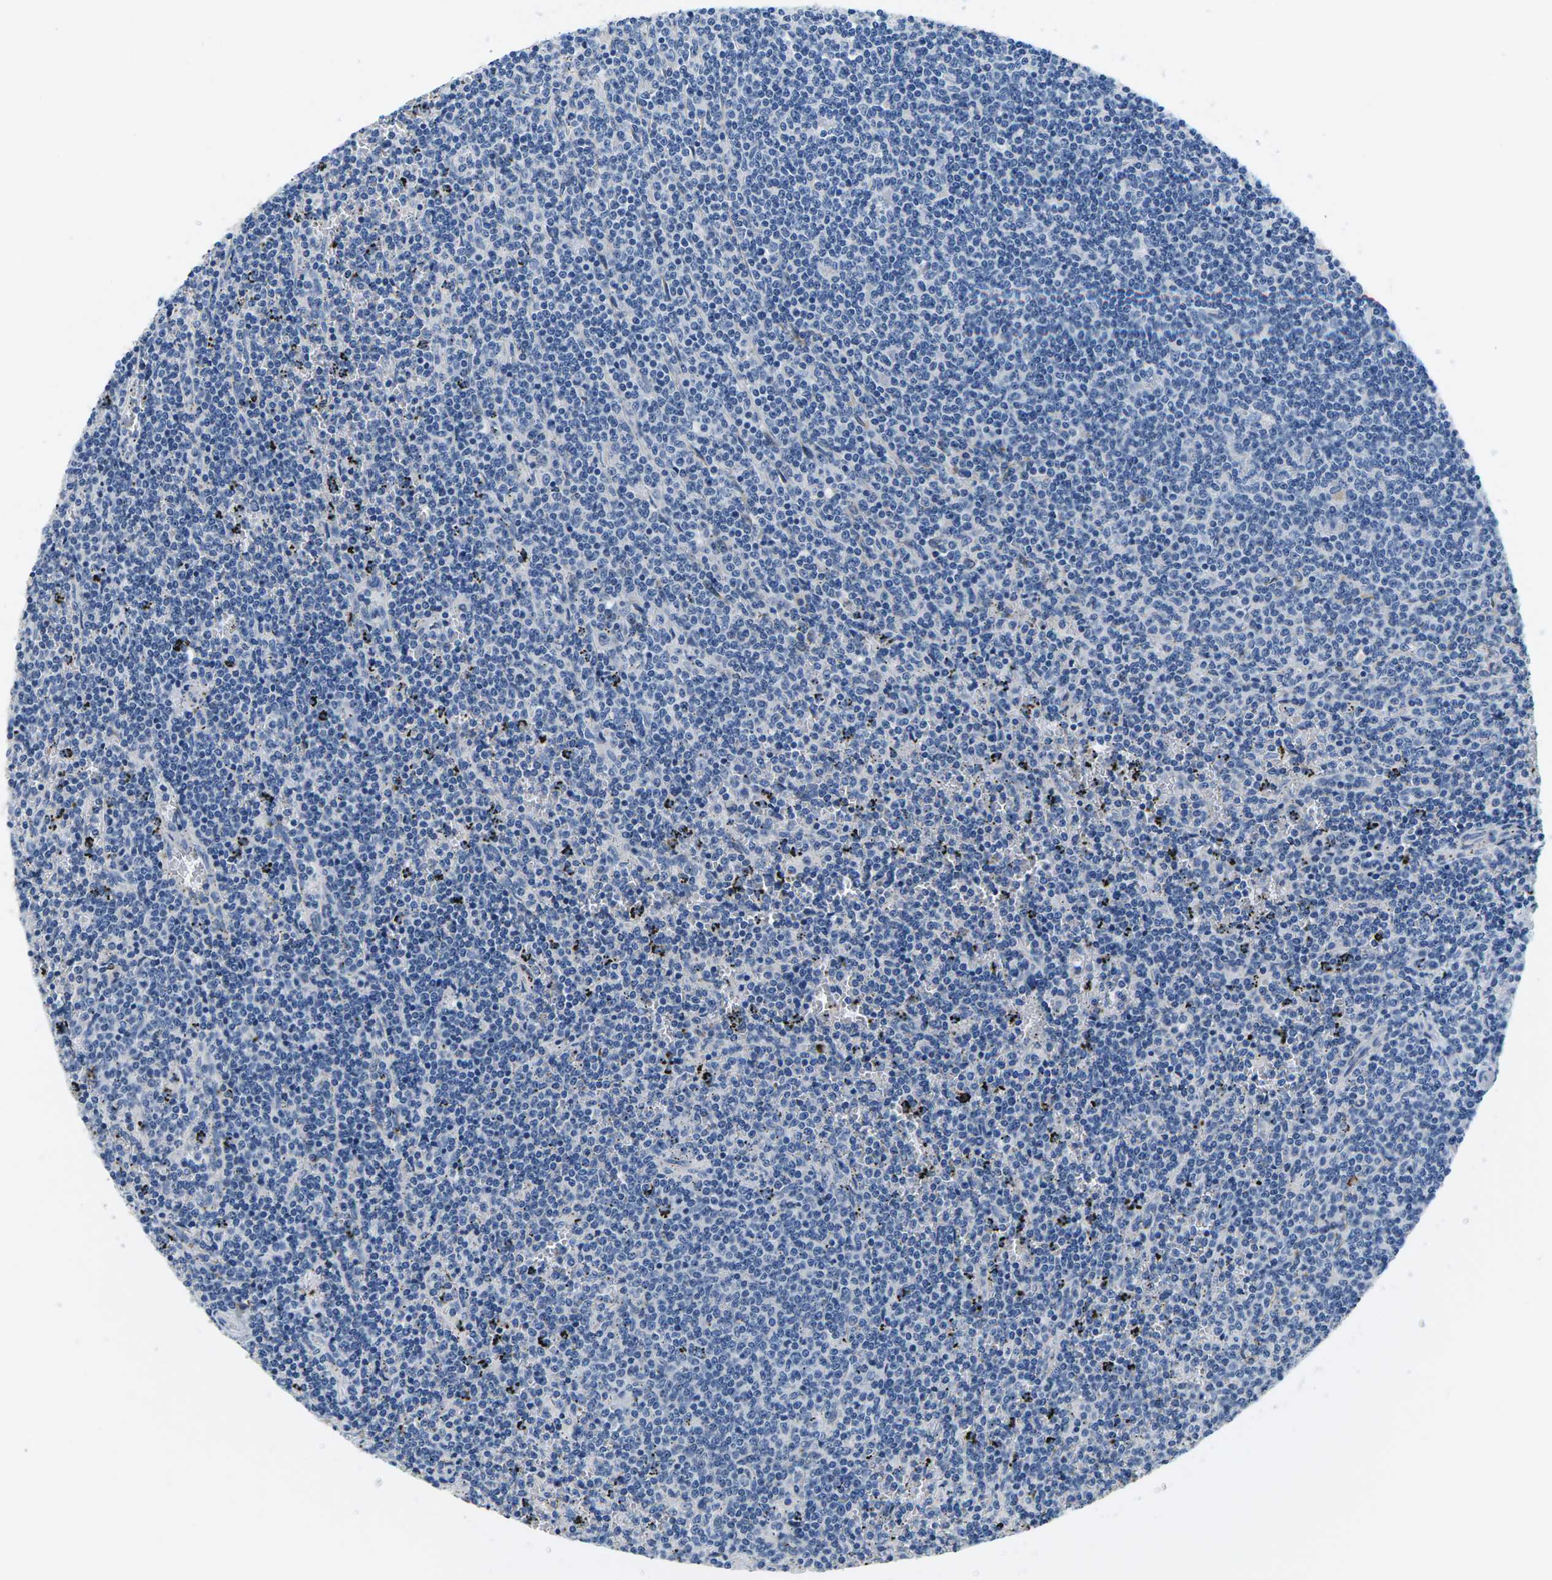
{"staining": {"intensity": "negative", "quantity": "none", "location": "none"}, "tissue": "lymphoma", "cell_type": "Tumor cells", "image_type": "cancer", "snomed": [{"axis": "morphology", "description": "Malignant lymphoma, non-Hodgkin's type, Low grade"}, {"axis": "topography", "description": "Spleen"}], "caption": "A high-resolution histopathology image shows IHC staining of lymphoma, which displays no significant expression in tumor cells.", "gene": "TSPAN2", "patient": {"sex": "female", "age": 50}}